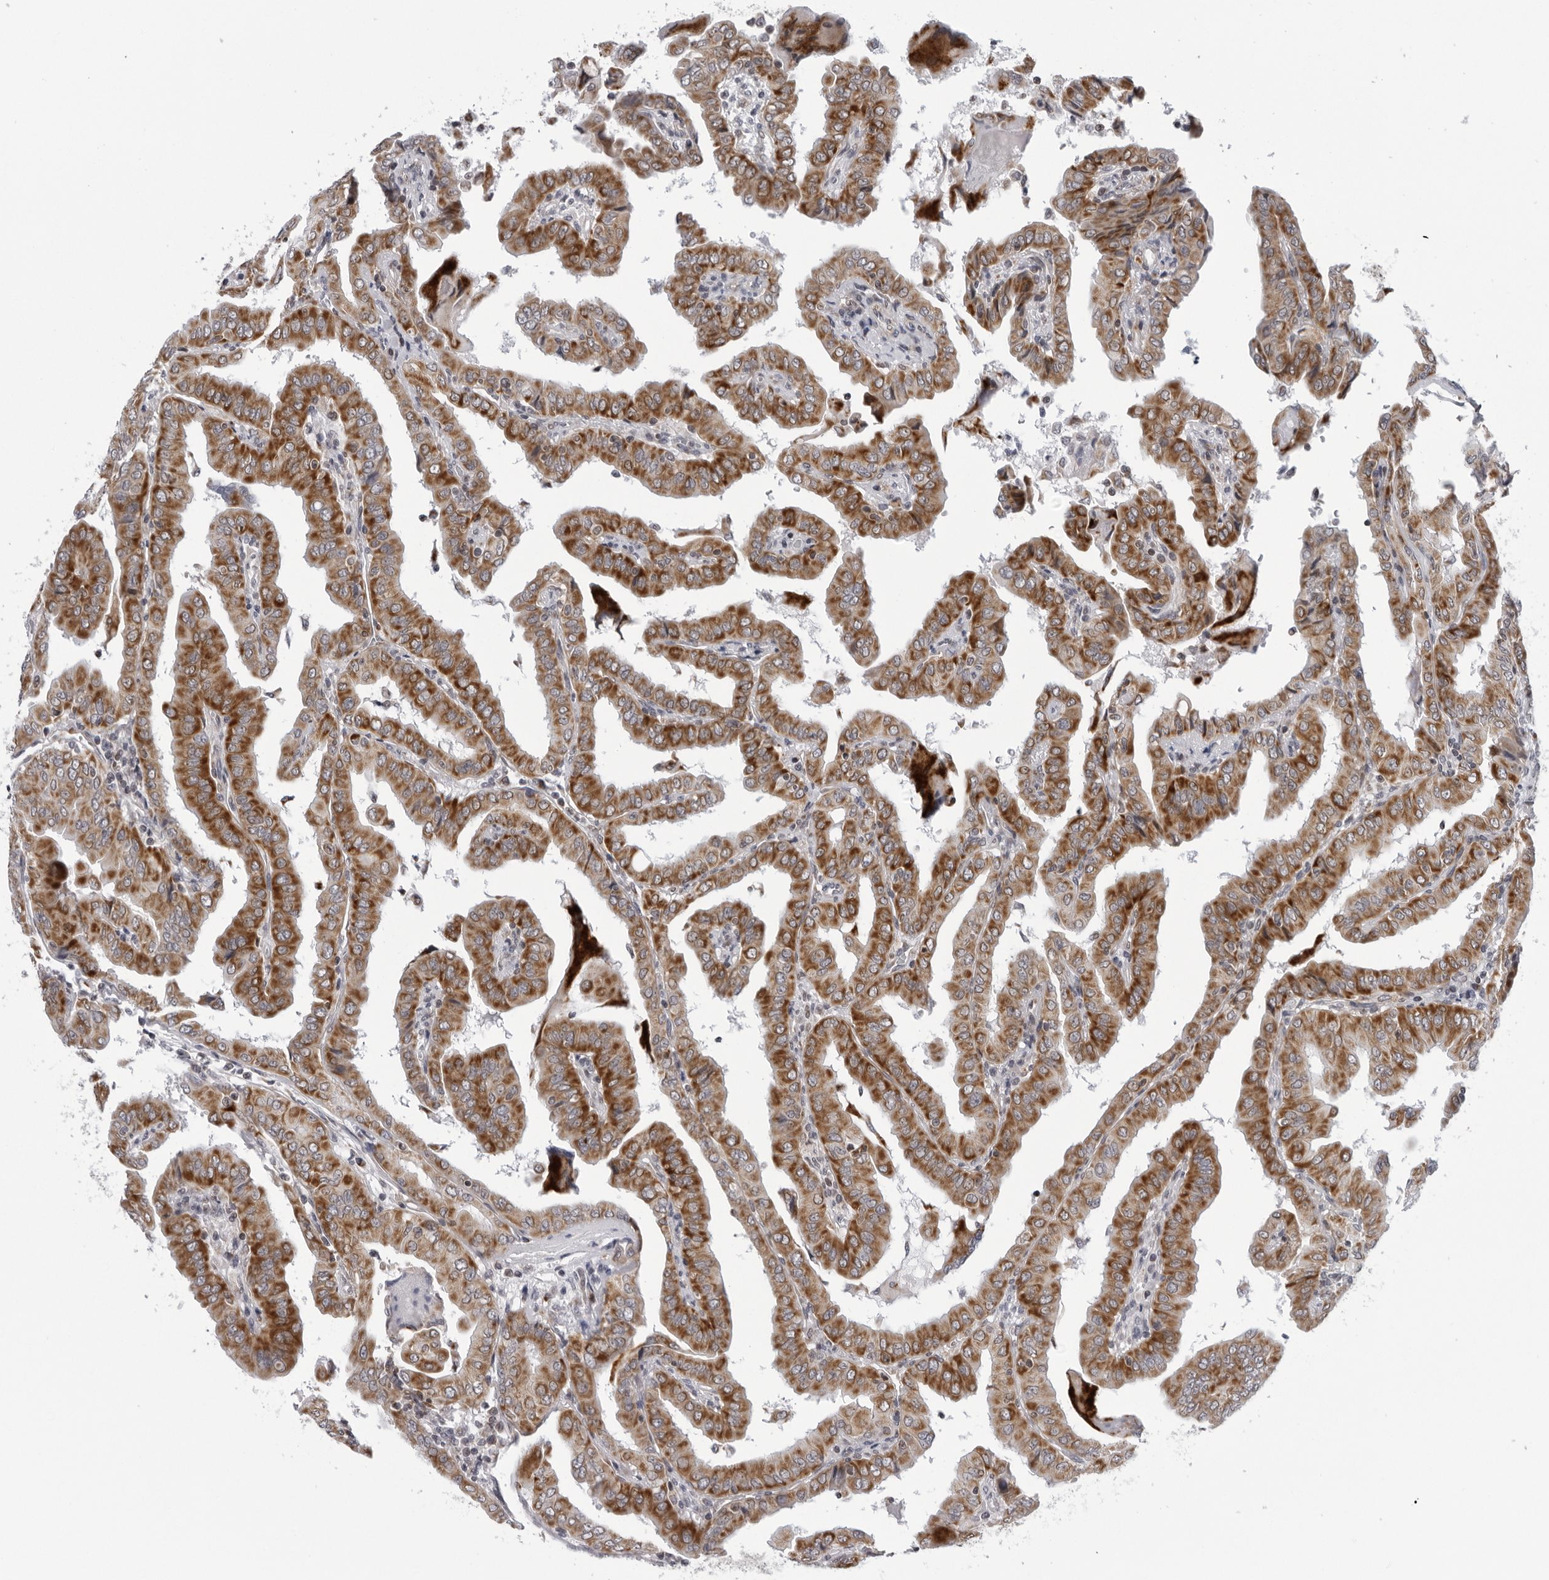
{"staining": {"intensity": "strong", "quantity": ">75%", "location": "cytoplasmic/membranous"}, "tissue": "thyroid cancer", "cell_type": "Tumor cells", "image_type": "cancer", "snomed": [{"axis": "morphology", "description": "Papillary adenocarcinoma, NOS"}, {"axis": "topography", "description": "Thyroid gland"}], "caption": "Immunohistochemistry (DAB) staining of human papillary adenocarcinoma (thyroid) exhibits strong cytoplasmic/membranous protein staining in approximately >75% of tumor cells. (IHC, brightfield microscopy, high magnification).", "gene": "CPT2", "patient": {"sex": "male", "age": 33}}